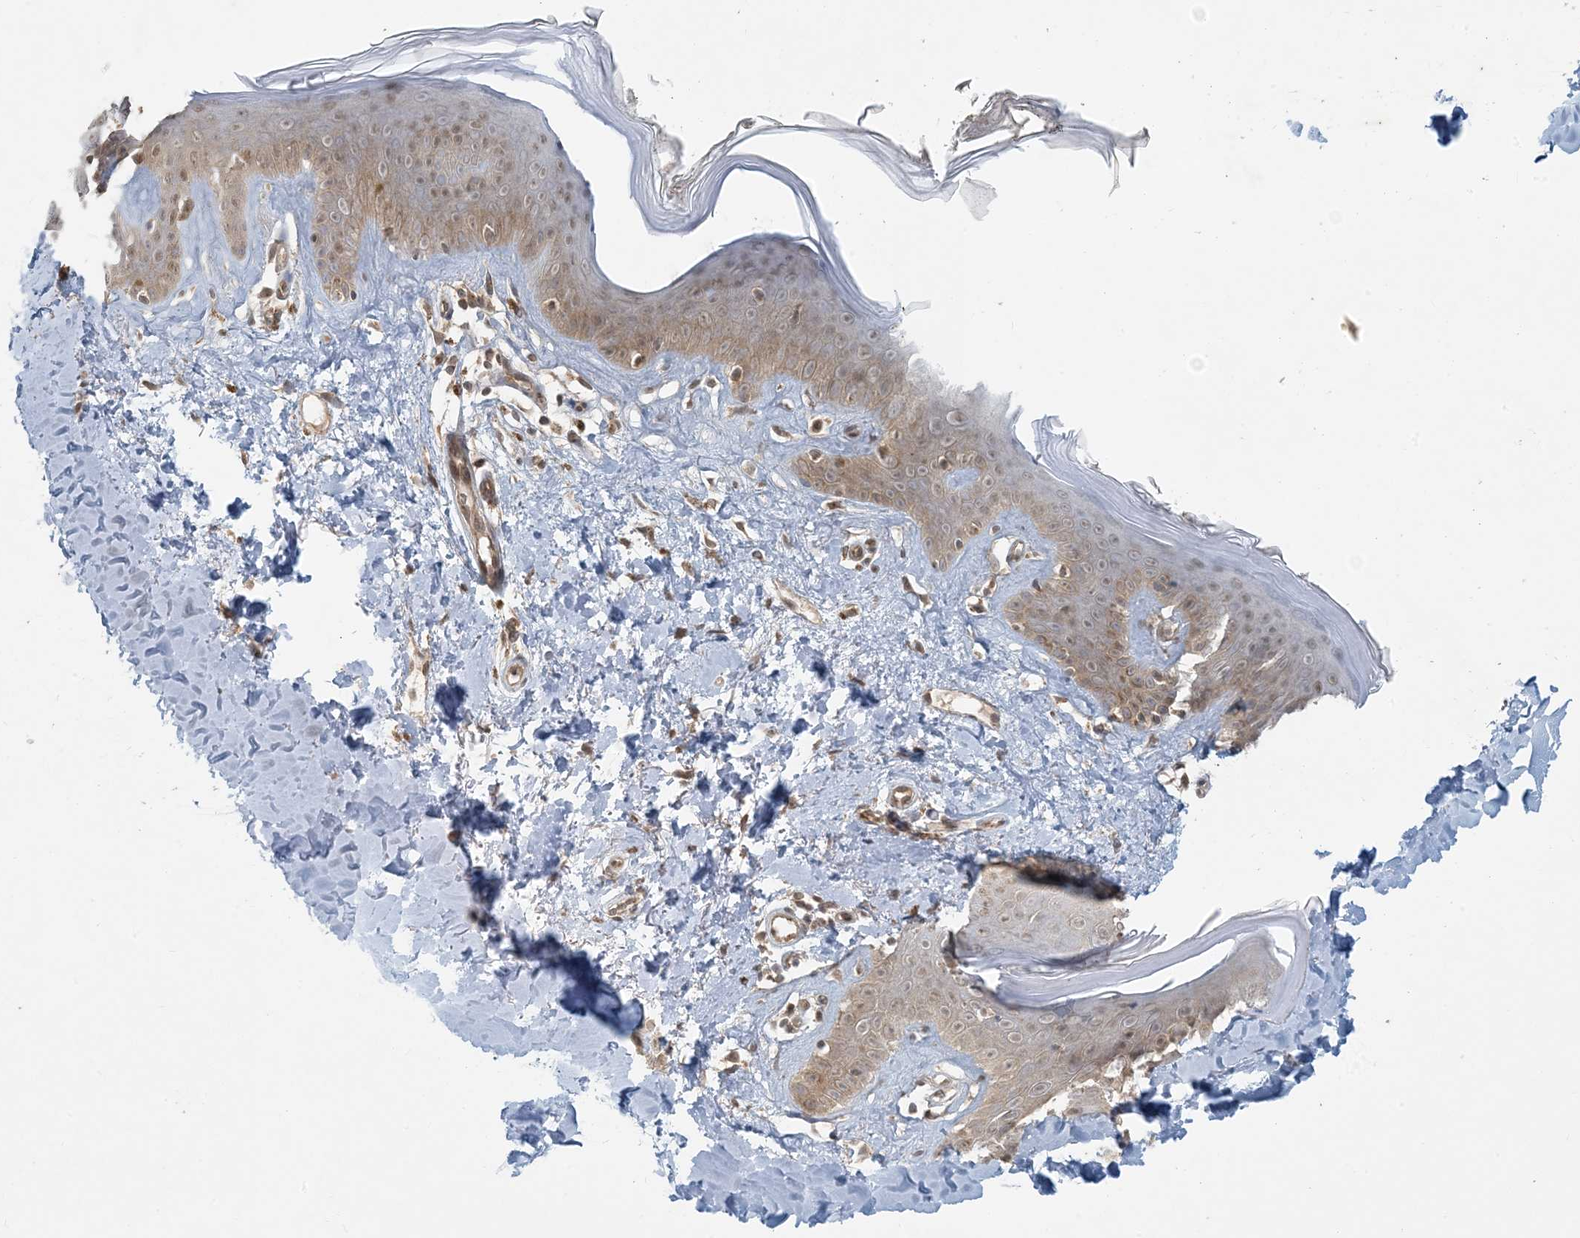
{"staining": {"intensity": "moderate", "quantity": ">75%", "location": "cytoplasmic/membranous"}, "tissue": "skin", "cell_type": "Fibroblasts", "image_type": "normal", "snomed": [{"axis": "morphology", "description": "Normal tissue, NOS"}, {"axis": "topography", "description": "Skin"}], "caption": "IHC micrograph of benign skin stained for a protein (brown), which demonstrates medium levels of moderate cytoplasmic/membranous staining in about >75% of fibroblasts.", "gene": "BCORL1", "patient": {"sex": "female", "age": 64}}